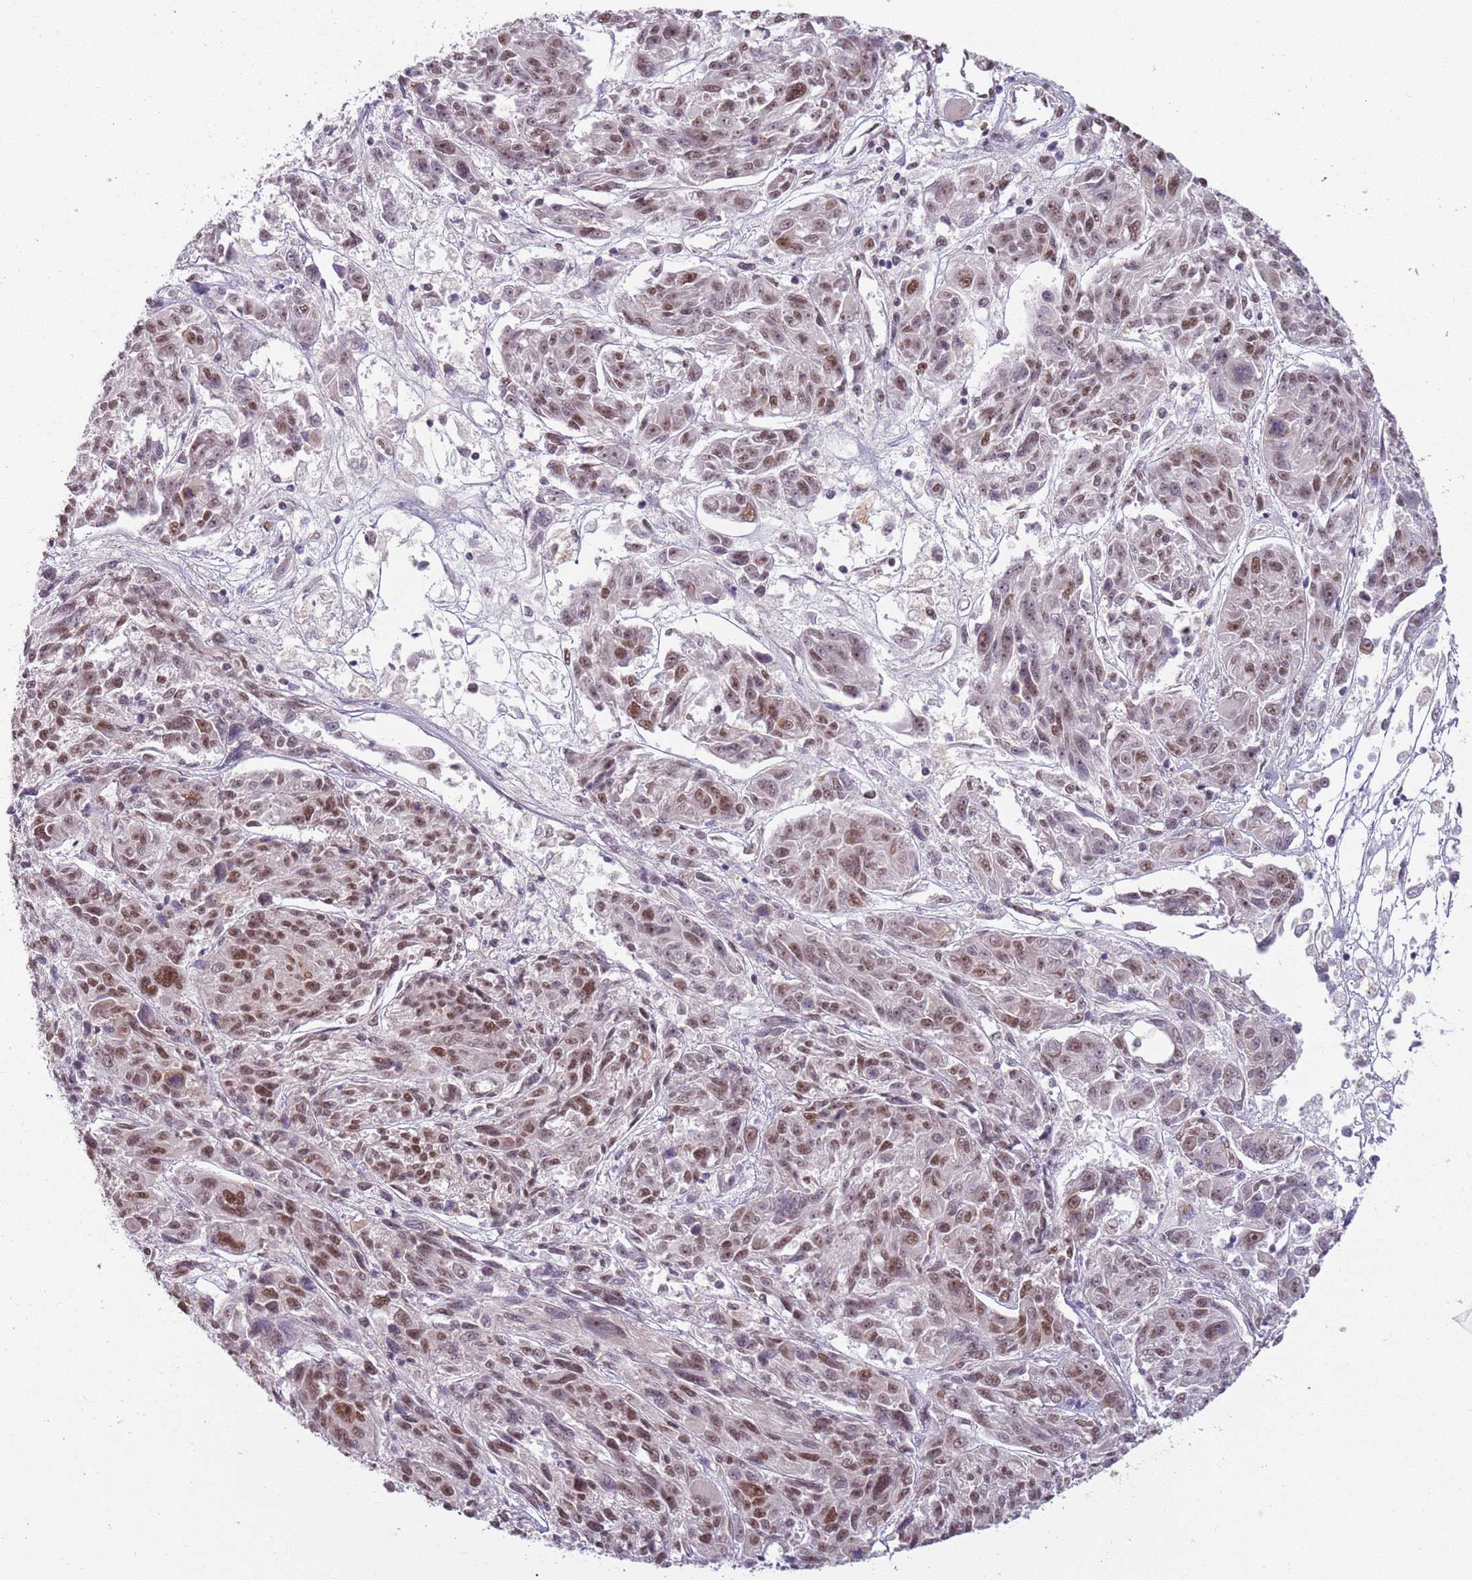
{"staining": {"intensity": "moderate", "quantity": ">75%", "location": "nuclear"}, "tissue": "melanoma", "cell_type": "Tumor cells", "image_type": "cancer", "snomed": [{"axis": "morphology", "description": "Malignant melanoma, NOS"}, {"axis": "topography", "description": "Skin"}], "caption": "Moderate nuclear staining for a protein is seen in approximately >75% of tumor cells of melanoma using immunohistochemistry.", "gene": "FAM120AOS", "patient": {"sex": "male", "age": 53}}